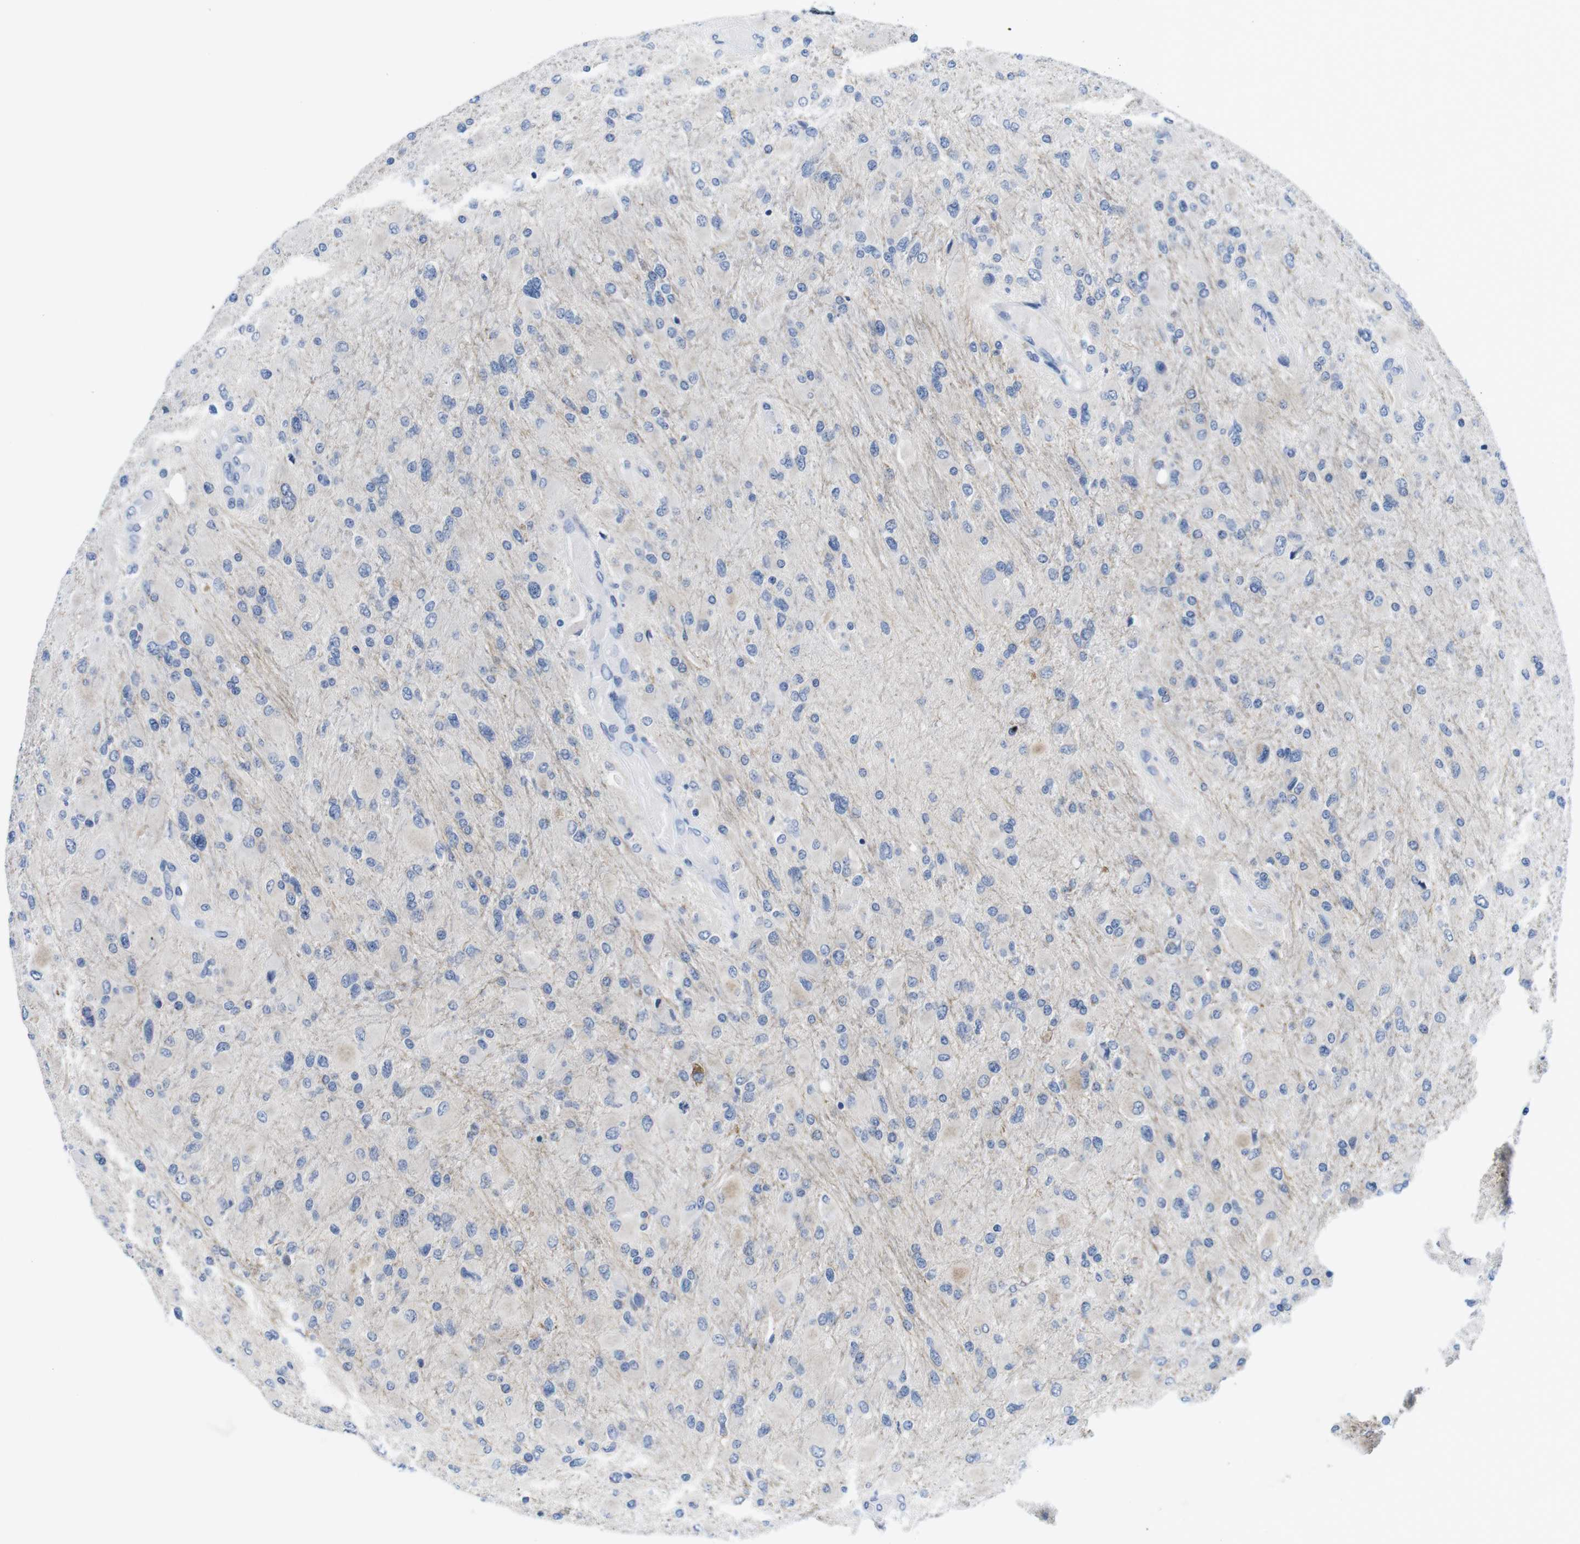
{"staining": {"intensity": "weak", "quantity": "<25%", "location": "cytoplasmic/membranous"}, "tissue": "glioma", "cell_type": "Tumor cells", "image_type": "cancer", "snomed": [{"axis": "morphology", "description": "Glioma, malignant, High grade"}, {"axis": "topography", "description": "Cerebral cortex"}], "caption": "Malignant glioma (high-grade) was stained to show a protein in brown. There is no significant staining in tumor cells. Brightfield microscopy of IHC stained with DAB (brown) and hematoxylin (blue), captured at high magnification.", "gene": "MAP6", "patient": {"sex": "female", "age": 36}}